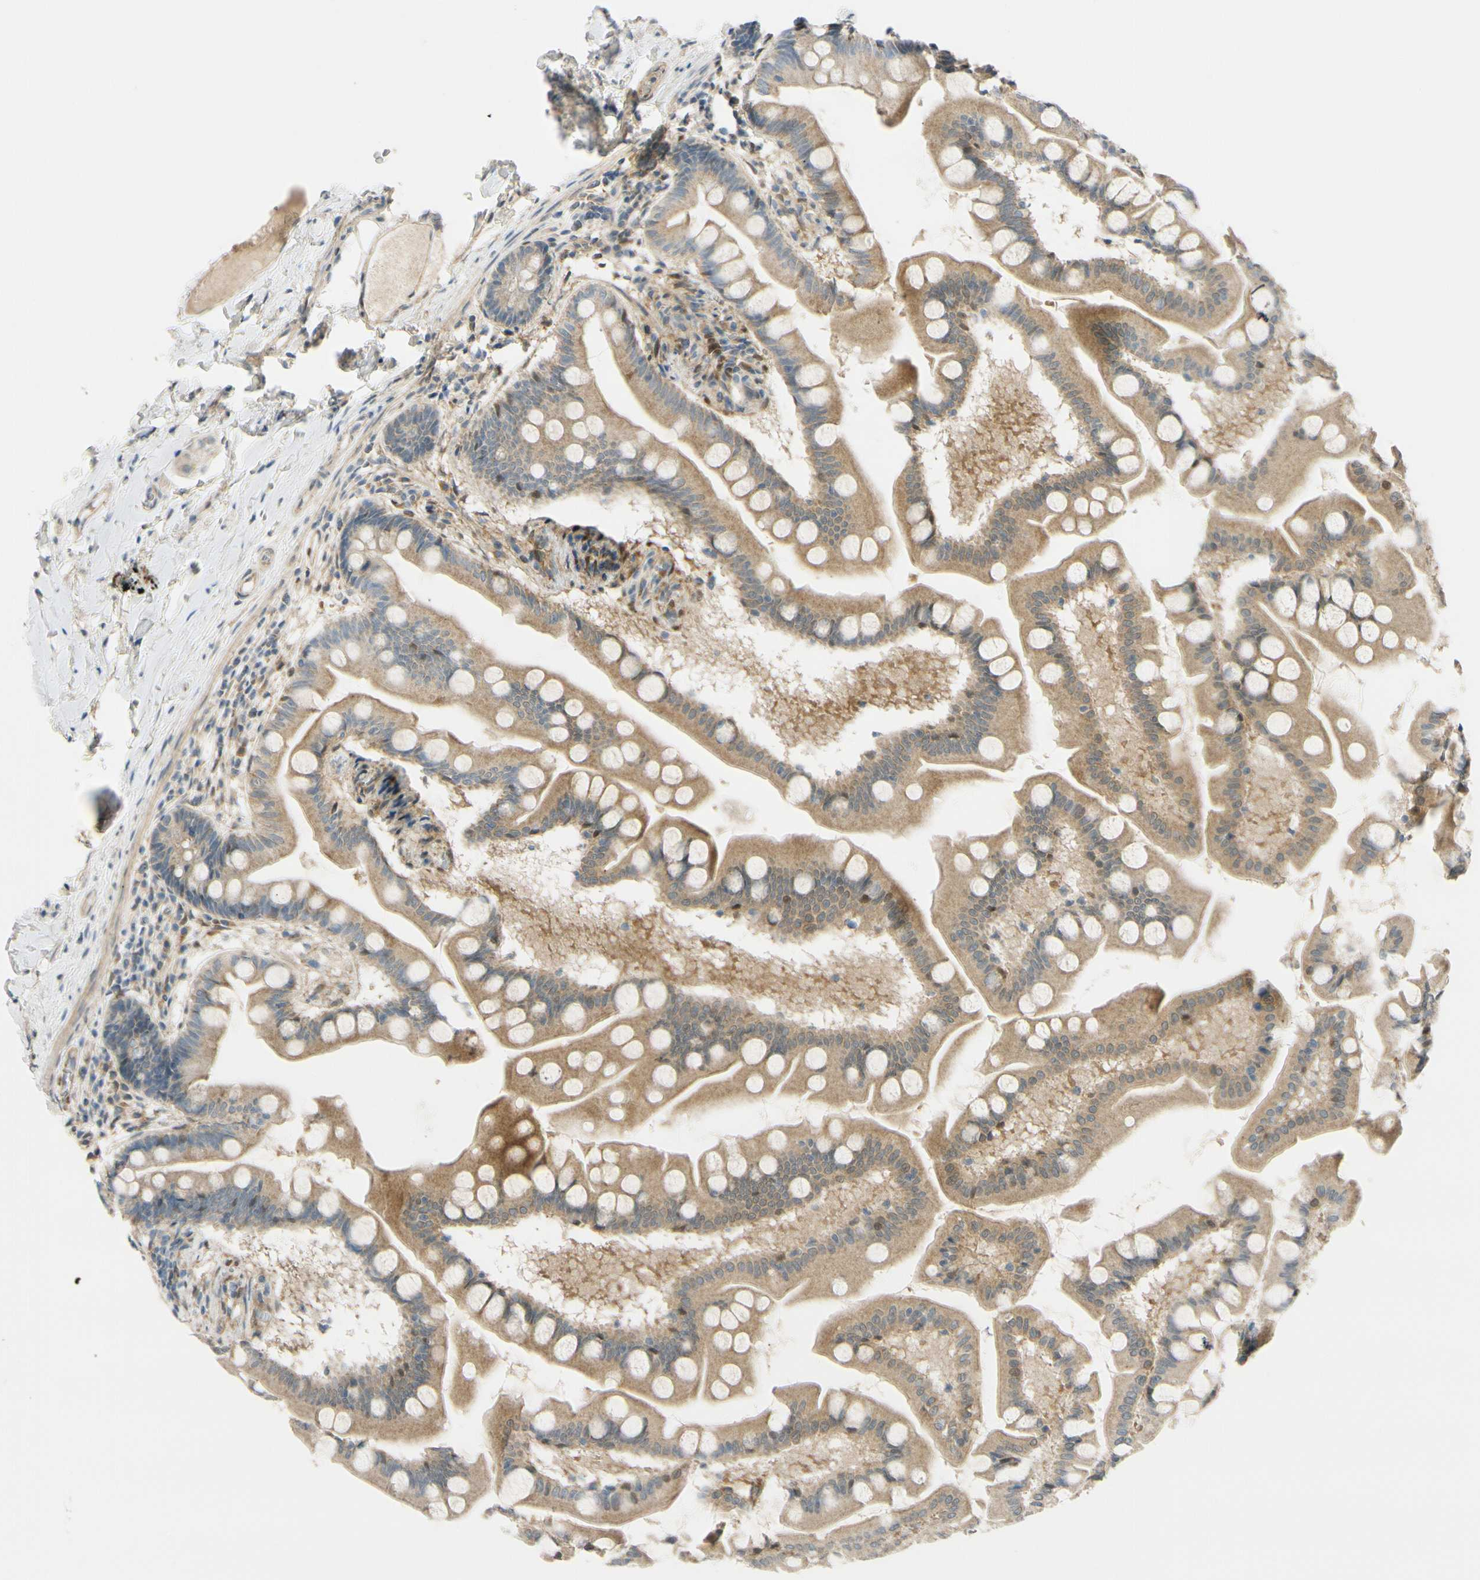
{"staining": {"intensity": "moderate", "quantity": ">75%", "location": "cytoplasmic/membranous"}, "tissue": "small intestine", "cell_type": "Glandular cells", "image_type": "normal", "snomed": [{"axis": "morphology", "description": "Normal tissue, NOS"}, {"axis": "topography", "description": "Small intestine"}], "caption": "Small intestine stained with immunohistochemistry shows moderate cytoplasmic/membranous expression in about >75% of glandular cells. Nuclei are stained in blue.", "gene": "FHL2", "patient": {"sex": "male", "age": 41}}